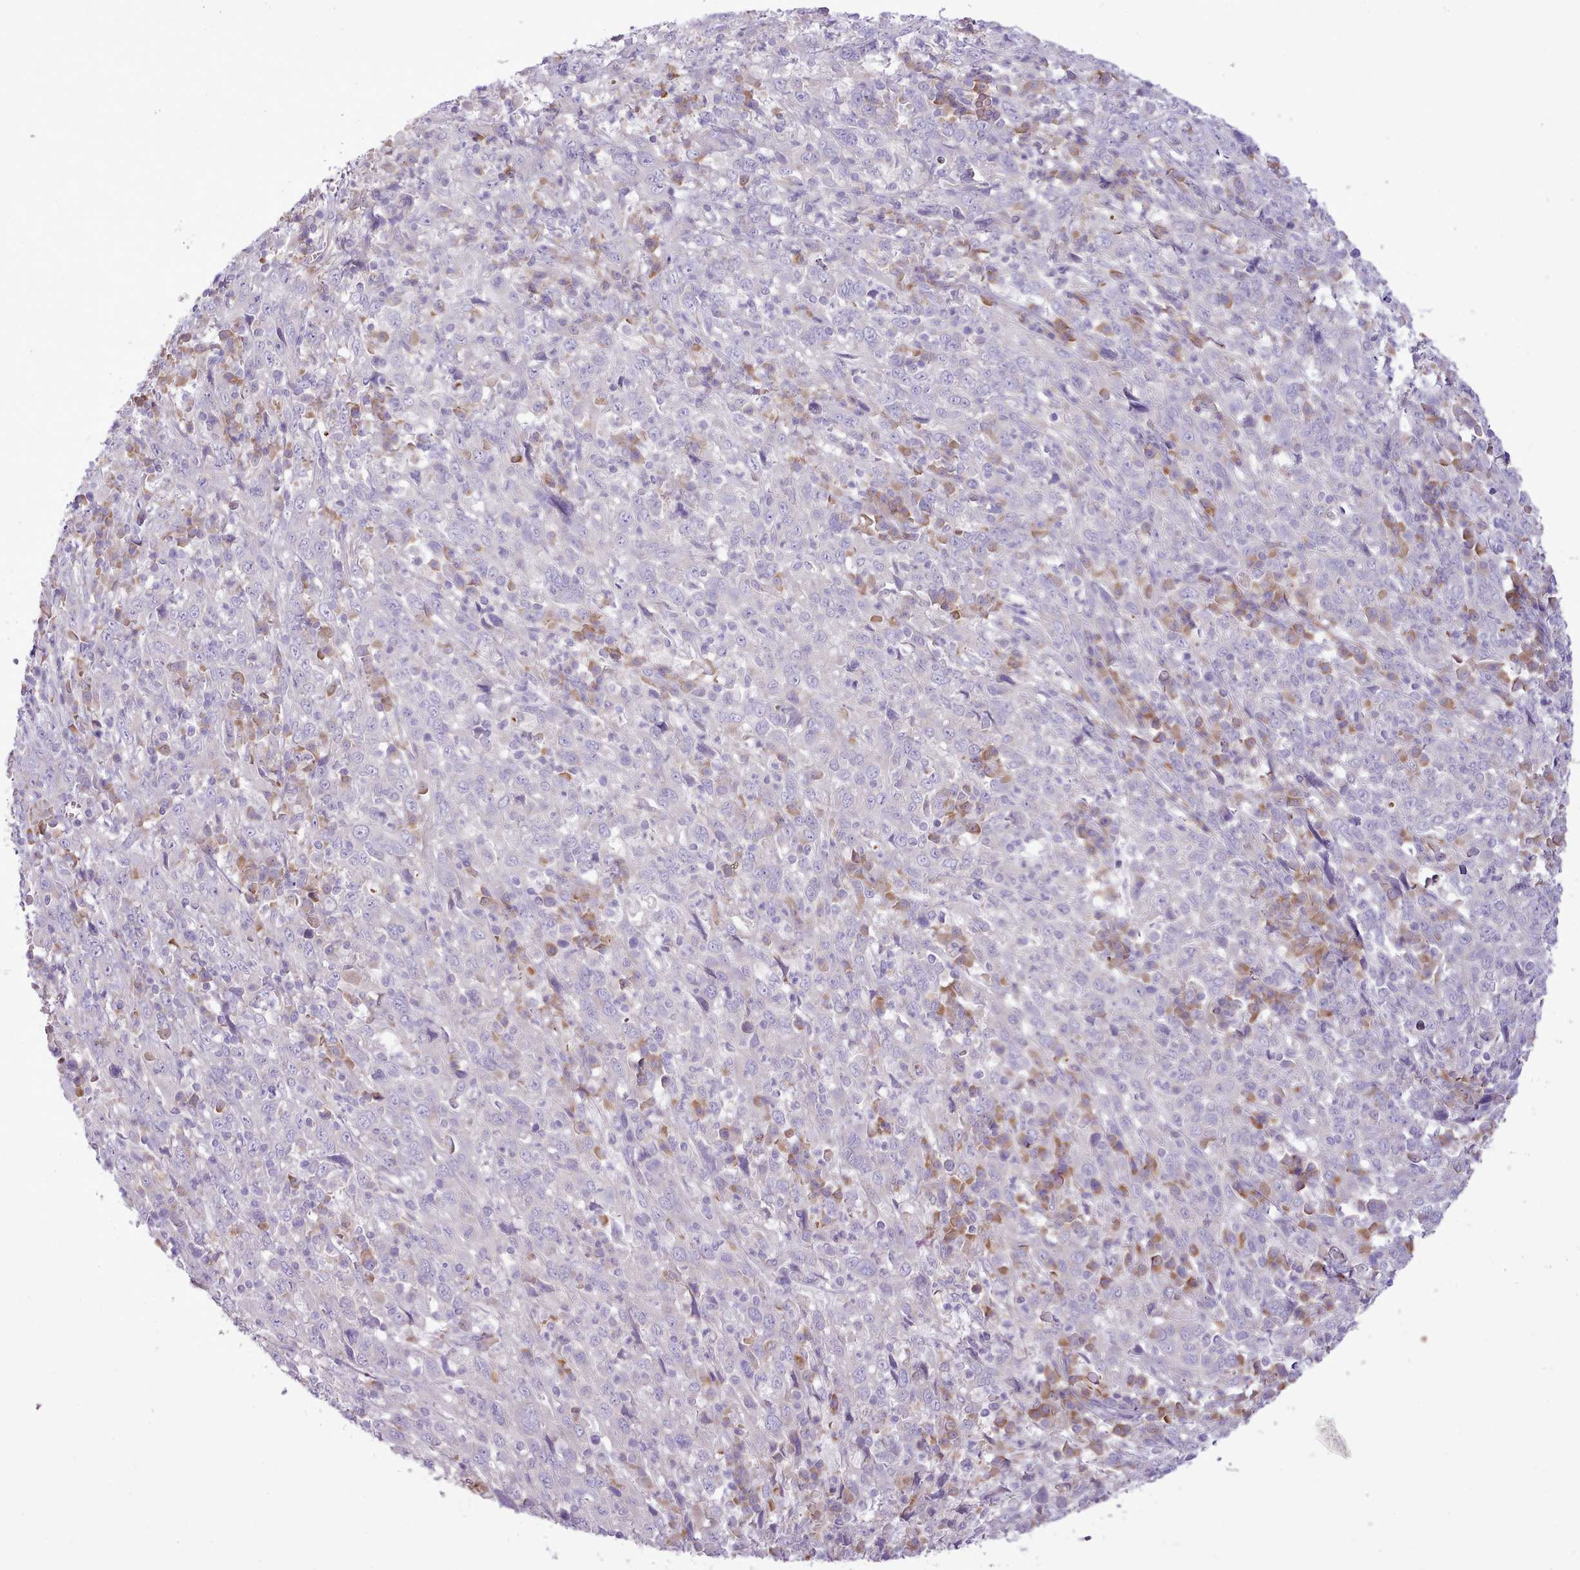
{"staining": {"intensity": "negative", "quantity": "none", "location": "none"}, "tissue": "cervical cancer", "cell_type": "Tumor cells", "image_type": "cancer", "snomed": [{"axis": "morphology", "description": "Squamous cell carcinoma, NOS"}, {"axis": "topography", "description": "Cervix"}], "caption": "The micrograph displays no significant staining in tumor cells of cervical cancer (squamous cell carcinoma). The staining is performed using DAB (3,3'-diaminobenzidine) brown chromogen with nuclei counter-stained in using hematoxylin.", "gene": "CCL1", "patient": {"sex": "female", "age": 46}}